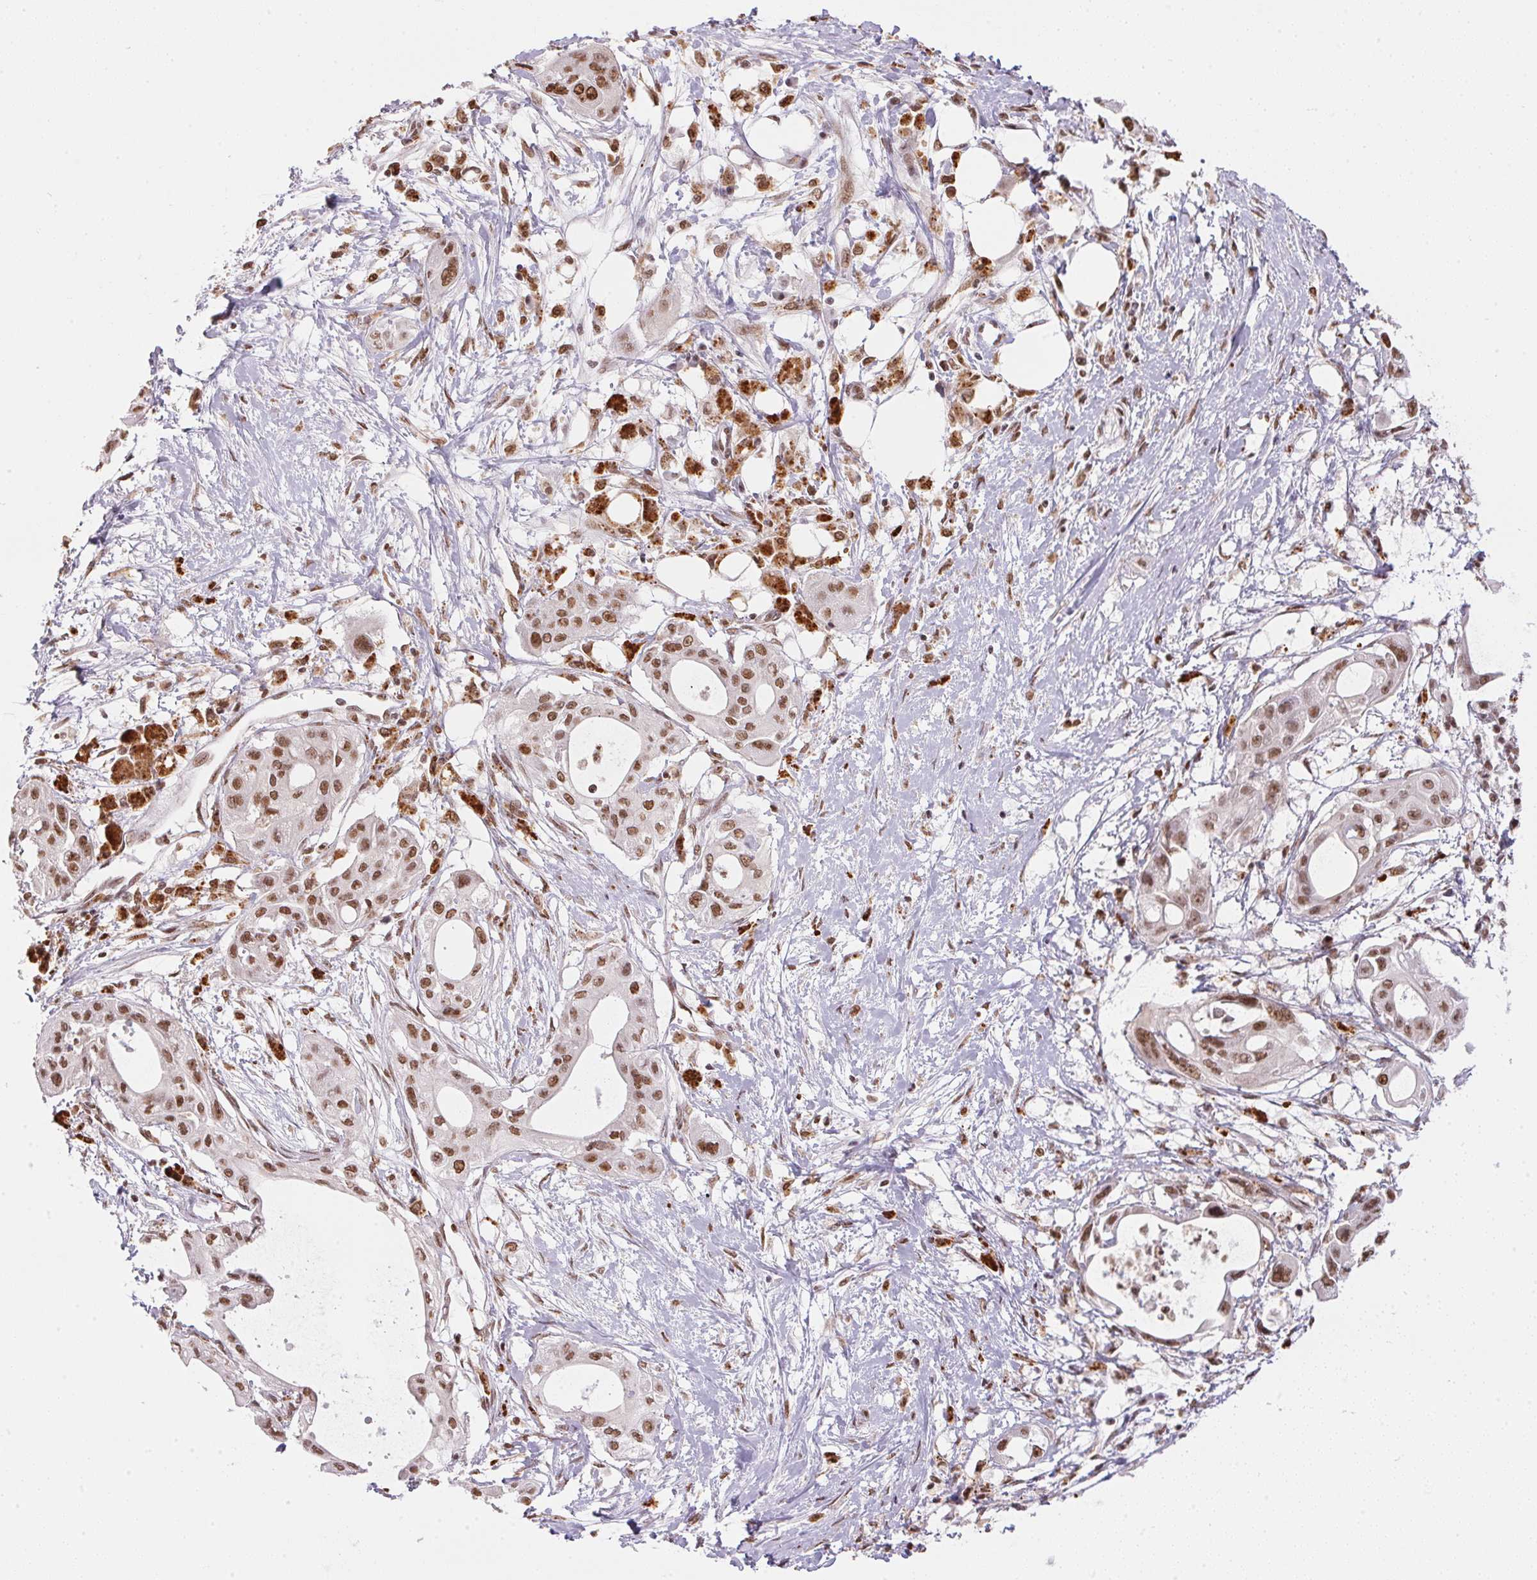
{"staining": {"intensity": "moderate", "quantity": ">75%", "location": "nuclear"}, "tissue": "pancreatic cancer", "cell_type": "Tumor cells", "image_type": "cancer", "snomed": [{"axis": "morphology", "description": "Adenocarcinoma, NOS"}, {"axis": "topography", "description": "Pancreas"}], "caption": "The micrograph reveals immunohistochemical staining of pancreatic cancer (adenocarcinoma). There is moderate nuclear positivity is seen in about >75% of tumor cells. The protein of interest is stained brown, and the nuclei are stained in blue (DAB (3,3'-diaminobenzidine) IHC with brightfield microscopy, high magnification).", "gene": "NFE2L1", "patient": {"sex": "female", "age": 68}}